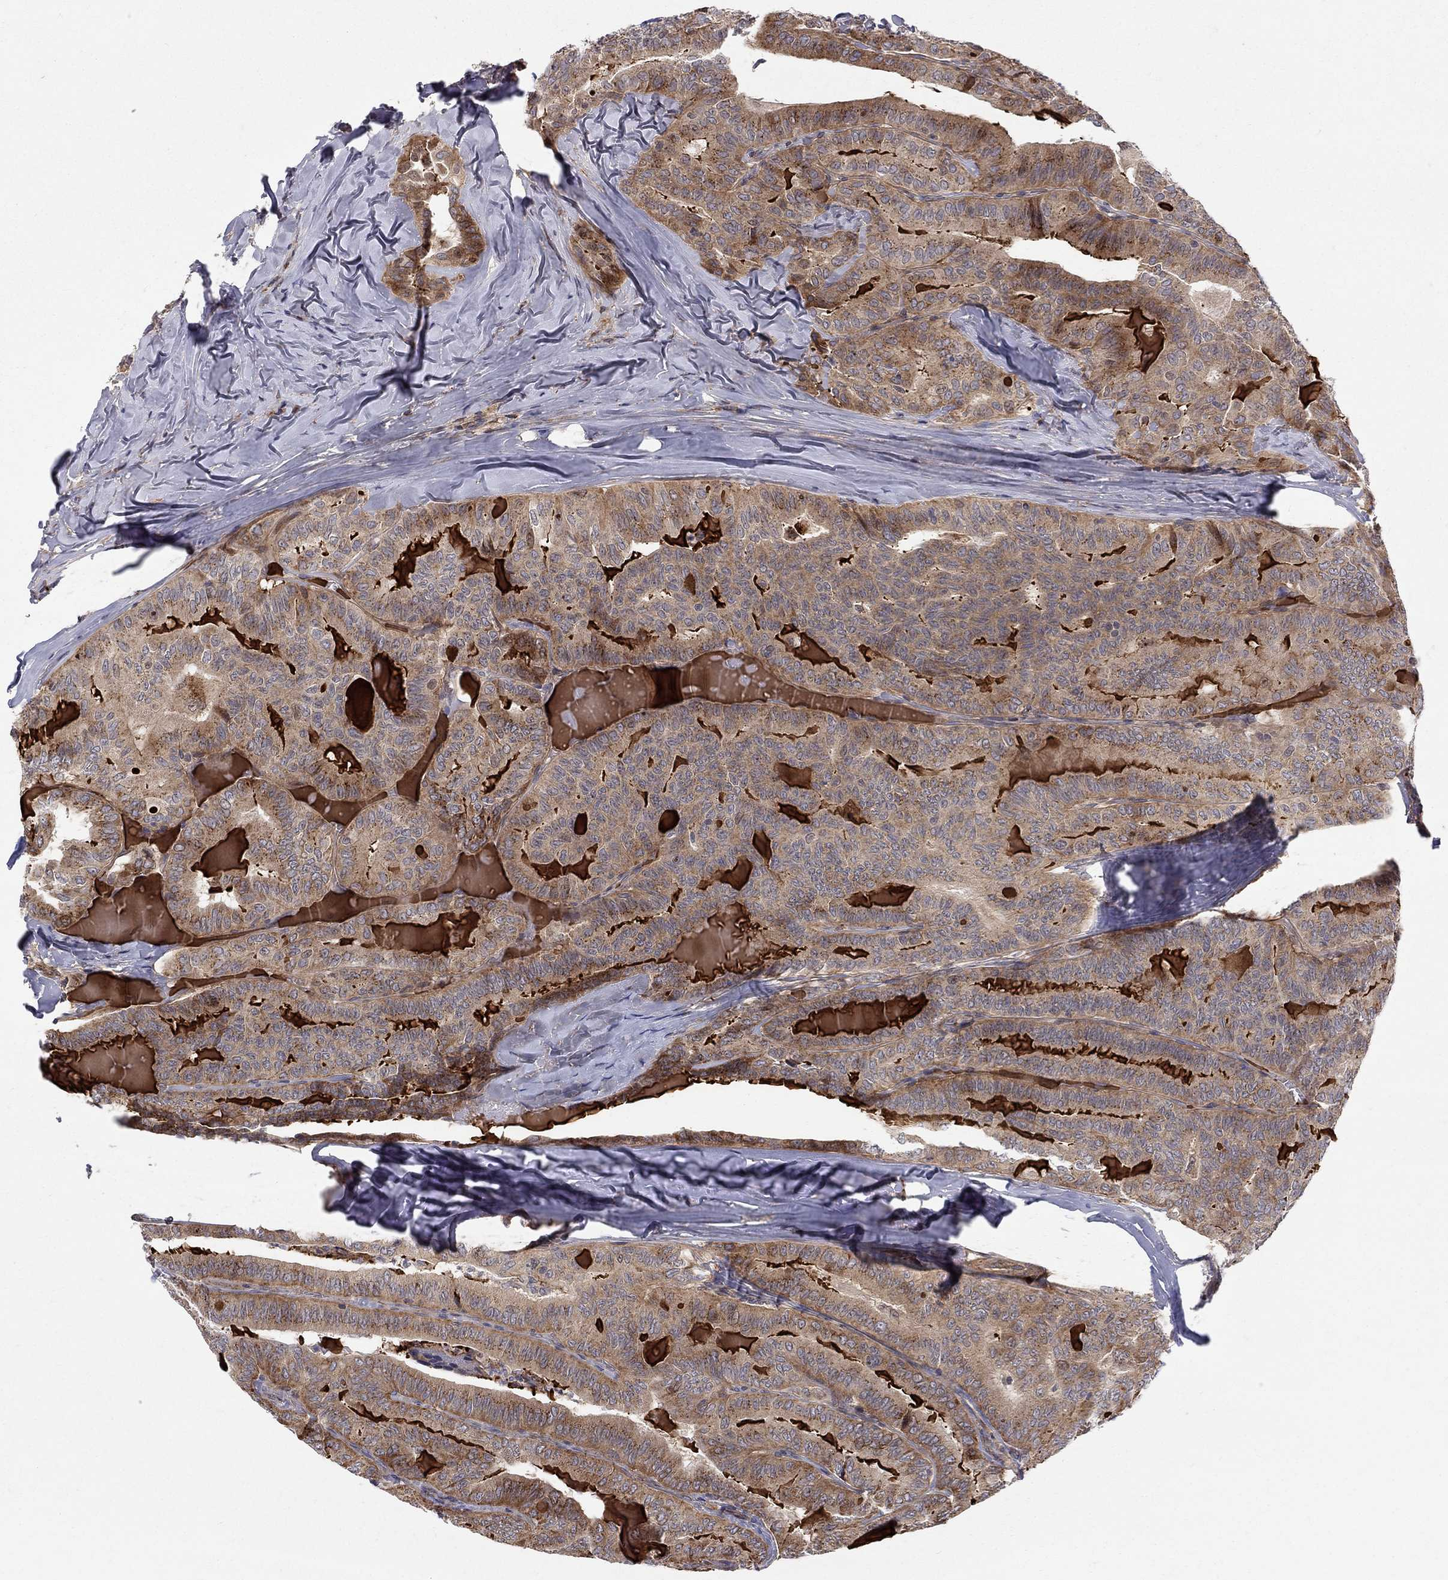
{"staining": {"intensity": "moderate", "quantity": "25%-75%", "location": "cytoplasmic/membranous"}, "tissue": "thyroid cancer", "cell_type": "Tumor cells", "image_type": "cancer", "snomed": [{"axis": "morphology", "description": "Papillary adenocarcinoma, NOS"}, {"axis": "topography", "description": "Thyroid gland"}], "caption": "Moderate cytoplasmic/membranous positivity for a protein is appreciated in about 25%-75% of tumor cells of thyroid cancer using IHC.", "gene": "WDR19", "patient": {"sex": "female", "age": 68}}